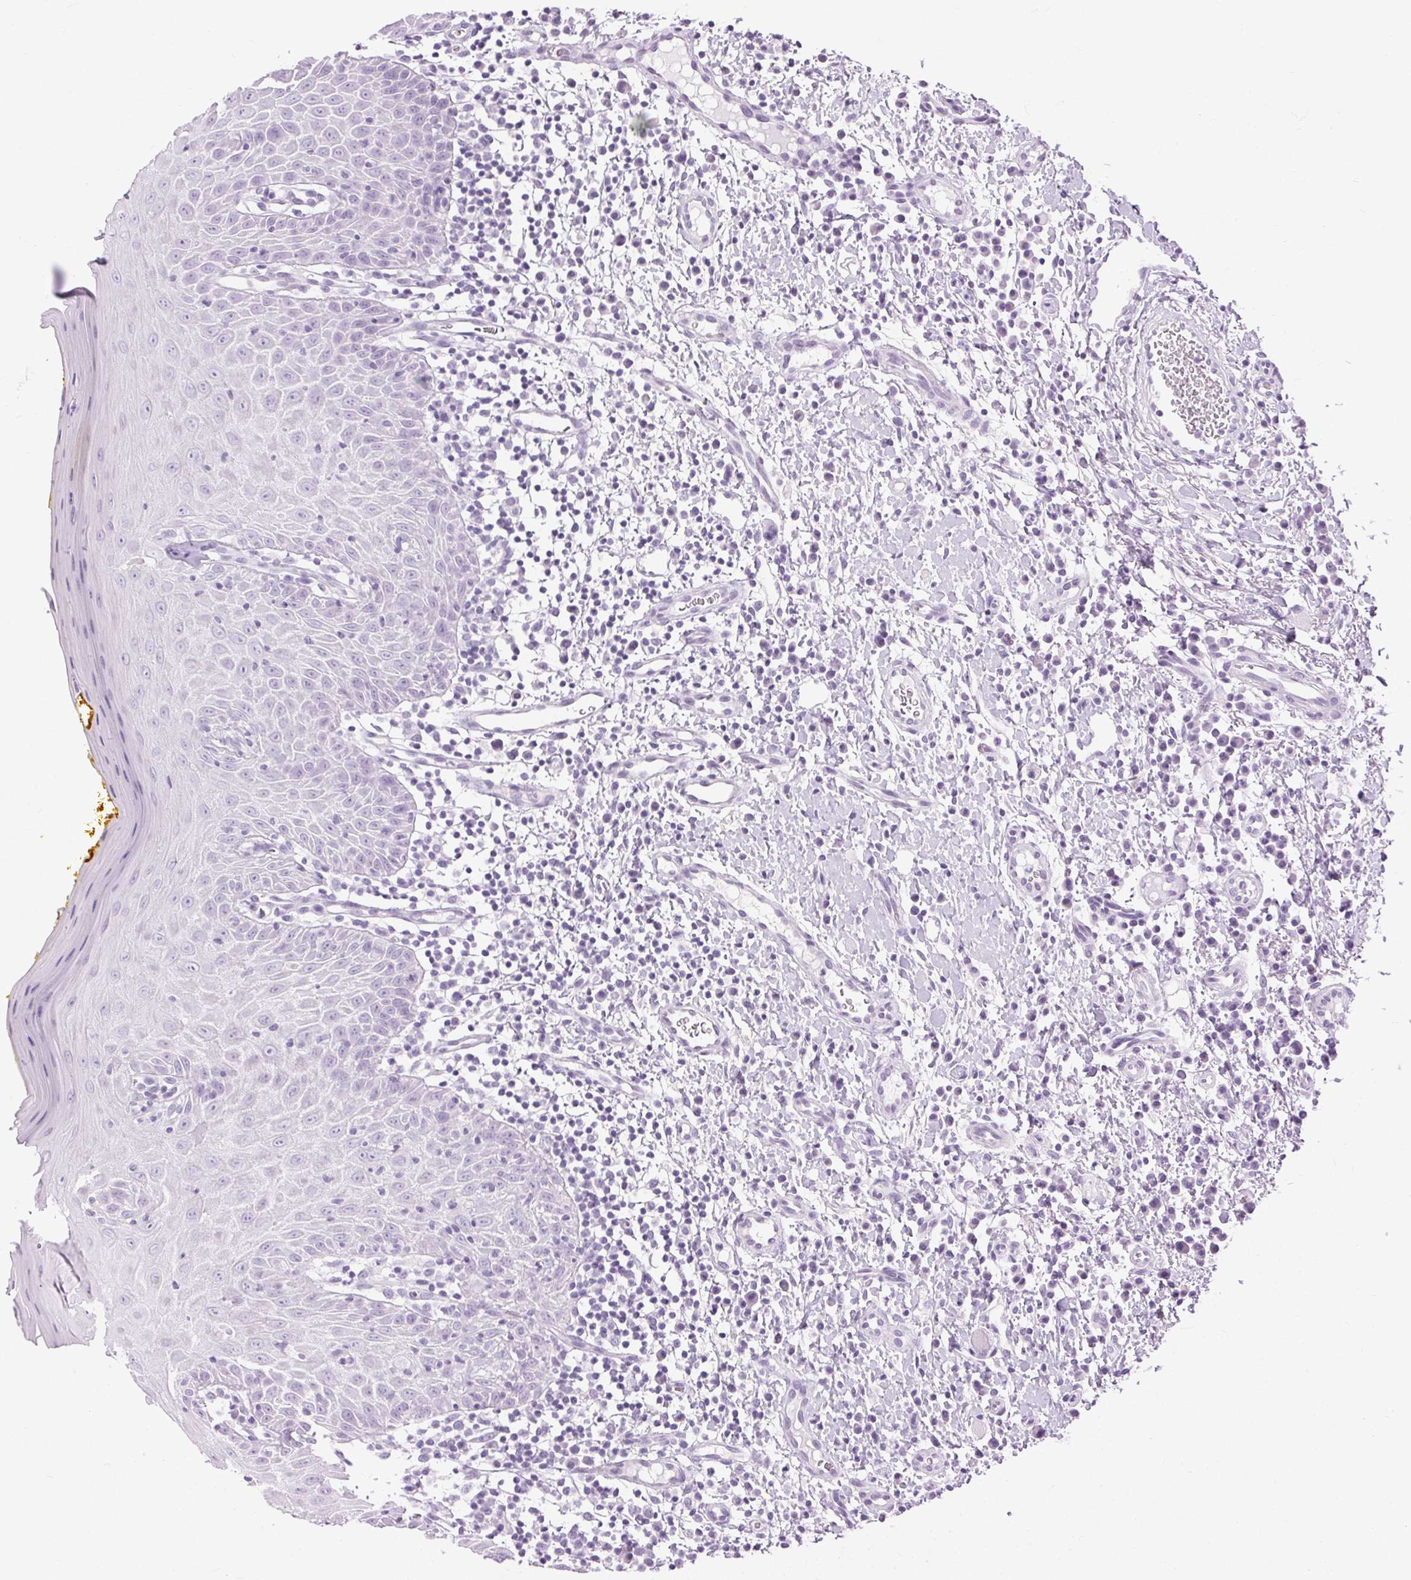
{"staining": {"intensity": "negative", "quantity": "none", "location": "none"}, "tissue": "oral mucosa", "cell_type": "Squamous epithelial cells", "image_type": "normal", "snomed": [{"axis": "morphology", "description": "Normal tissue, NOS"}, {"axis": "topography", "description": "Oral tissue"}, {"axis": "topography", "description": "Tounge, NOS"}], "caption": "Immunohistochemistry (IHC) photomicrograph of benign oral mucosa stained for a protein (brown), which exhibits no staining in squamous epithelial cells.", "gene": "BEND2", "patient": {"sex": "female", "age": 58}}